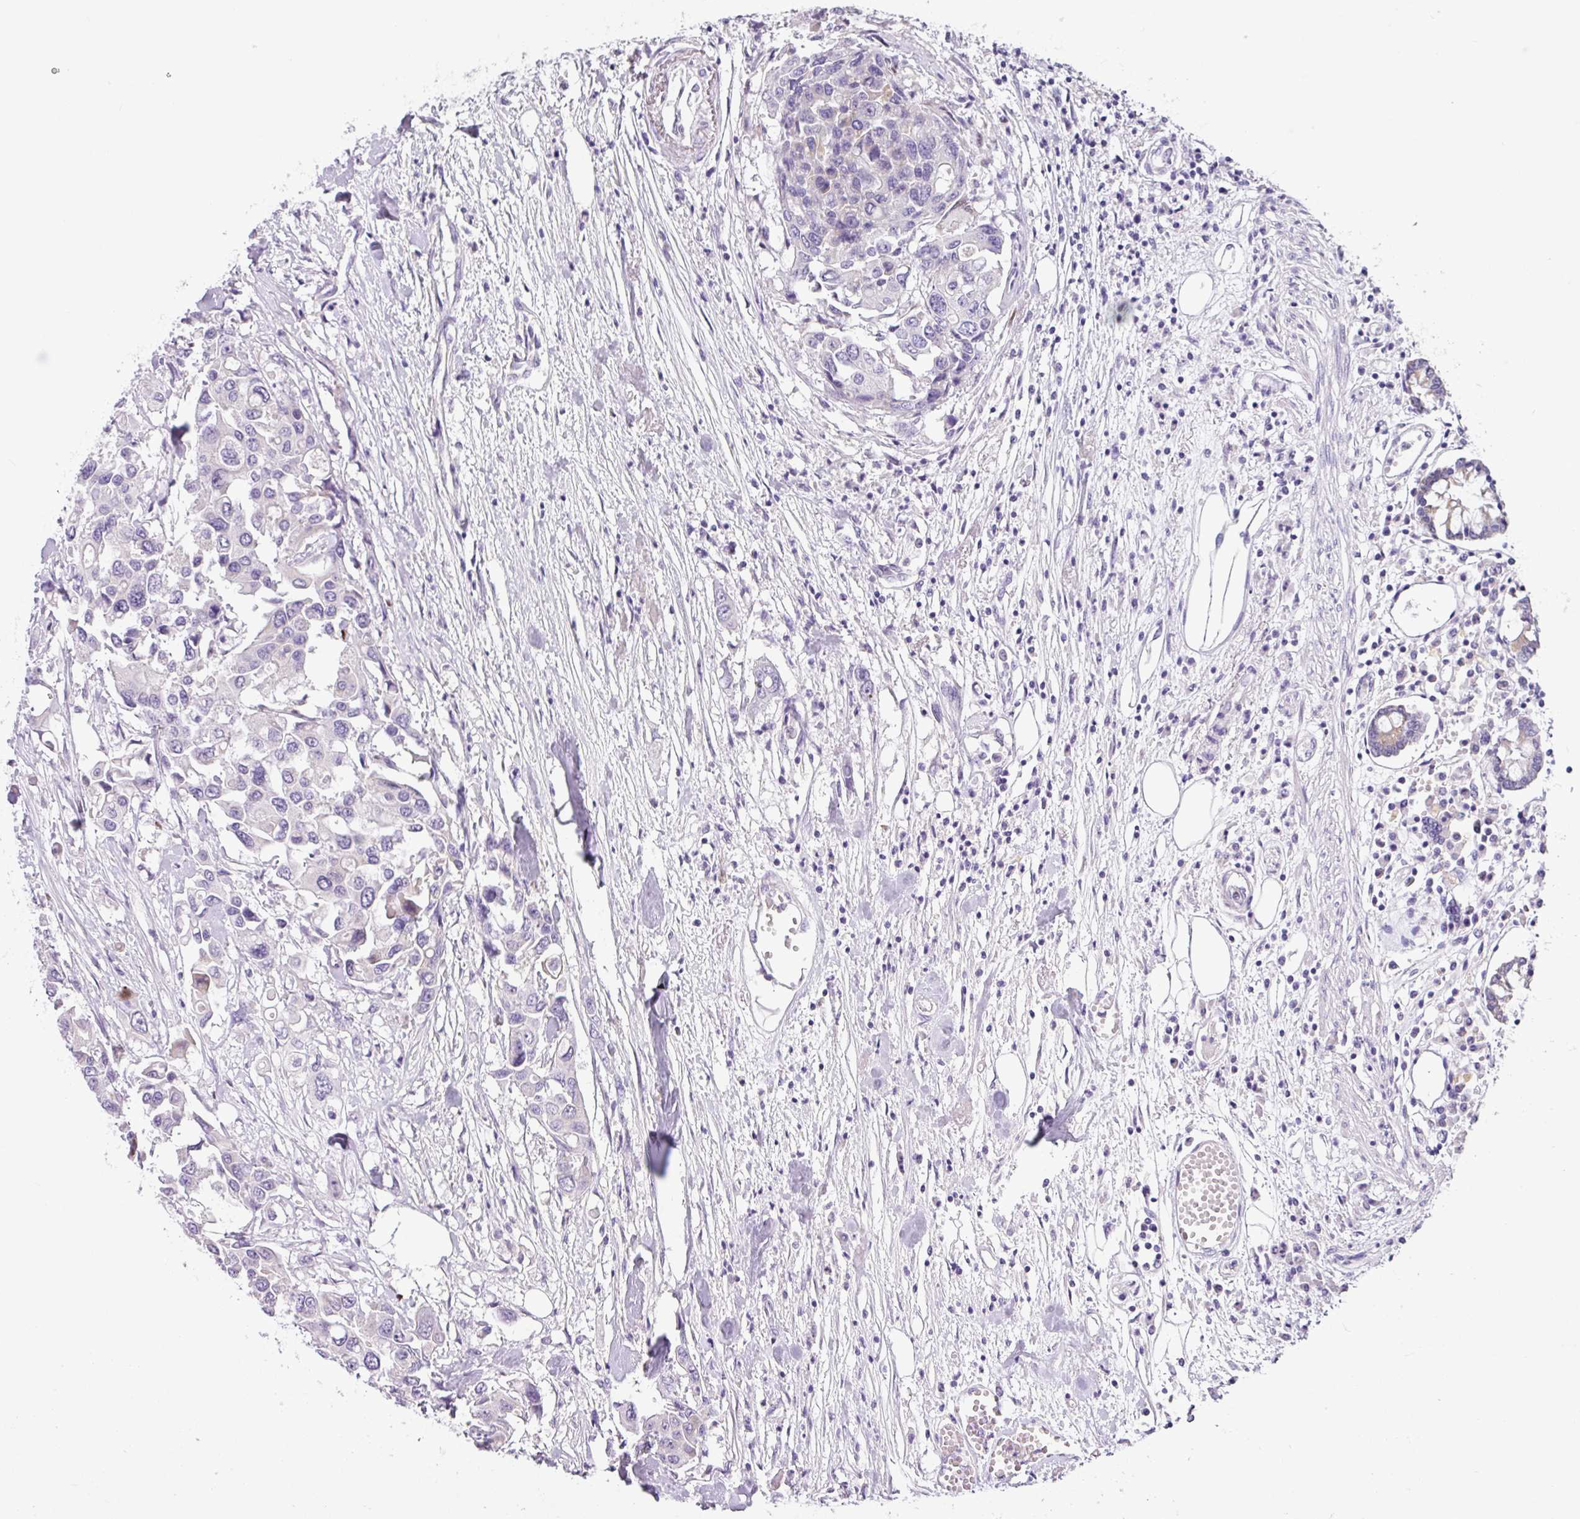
{"staining": {"intensity": "negative", "quantity": "none", "location": "none"}, "tissue": "colorectal cancer", "cell_type": "Tumor cells", "image_type": "cancer", "snomed": [{"axis": "morphology", "description": "Adenocarcinoma, NOS"}, {"axis": "topography", "description": "Colon"}], "caption": "The histopathology image reveals no significant staining in tumor cells of colorectal cancer. (Immunohistochemistry (ihc), brightfield microscopy, high magnification).", "gene": "HMCN2", "patient": {"sex": "male", "age": 77}}